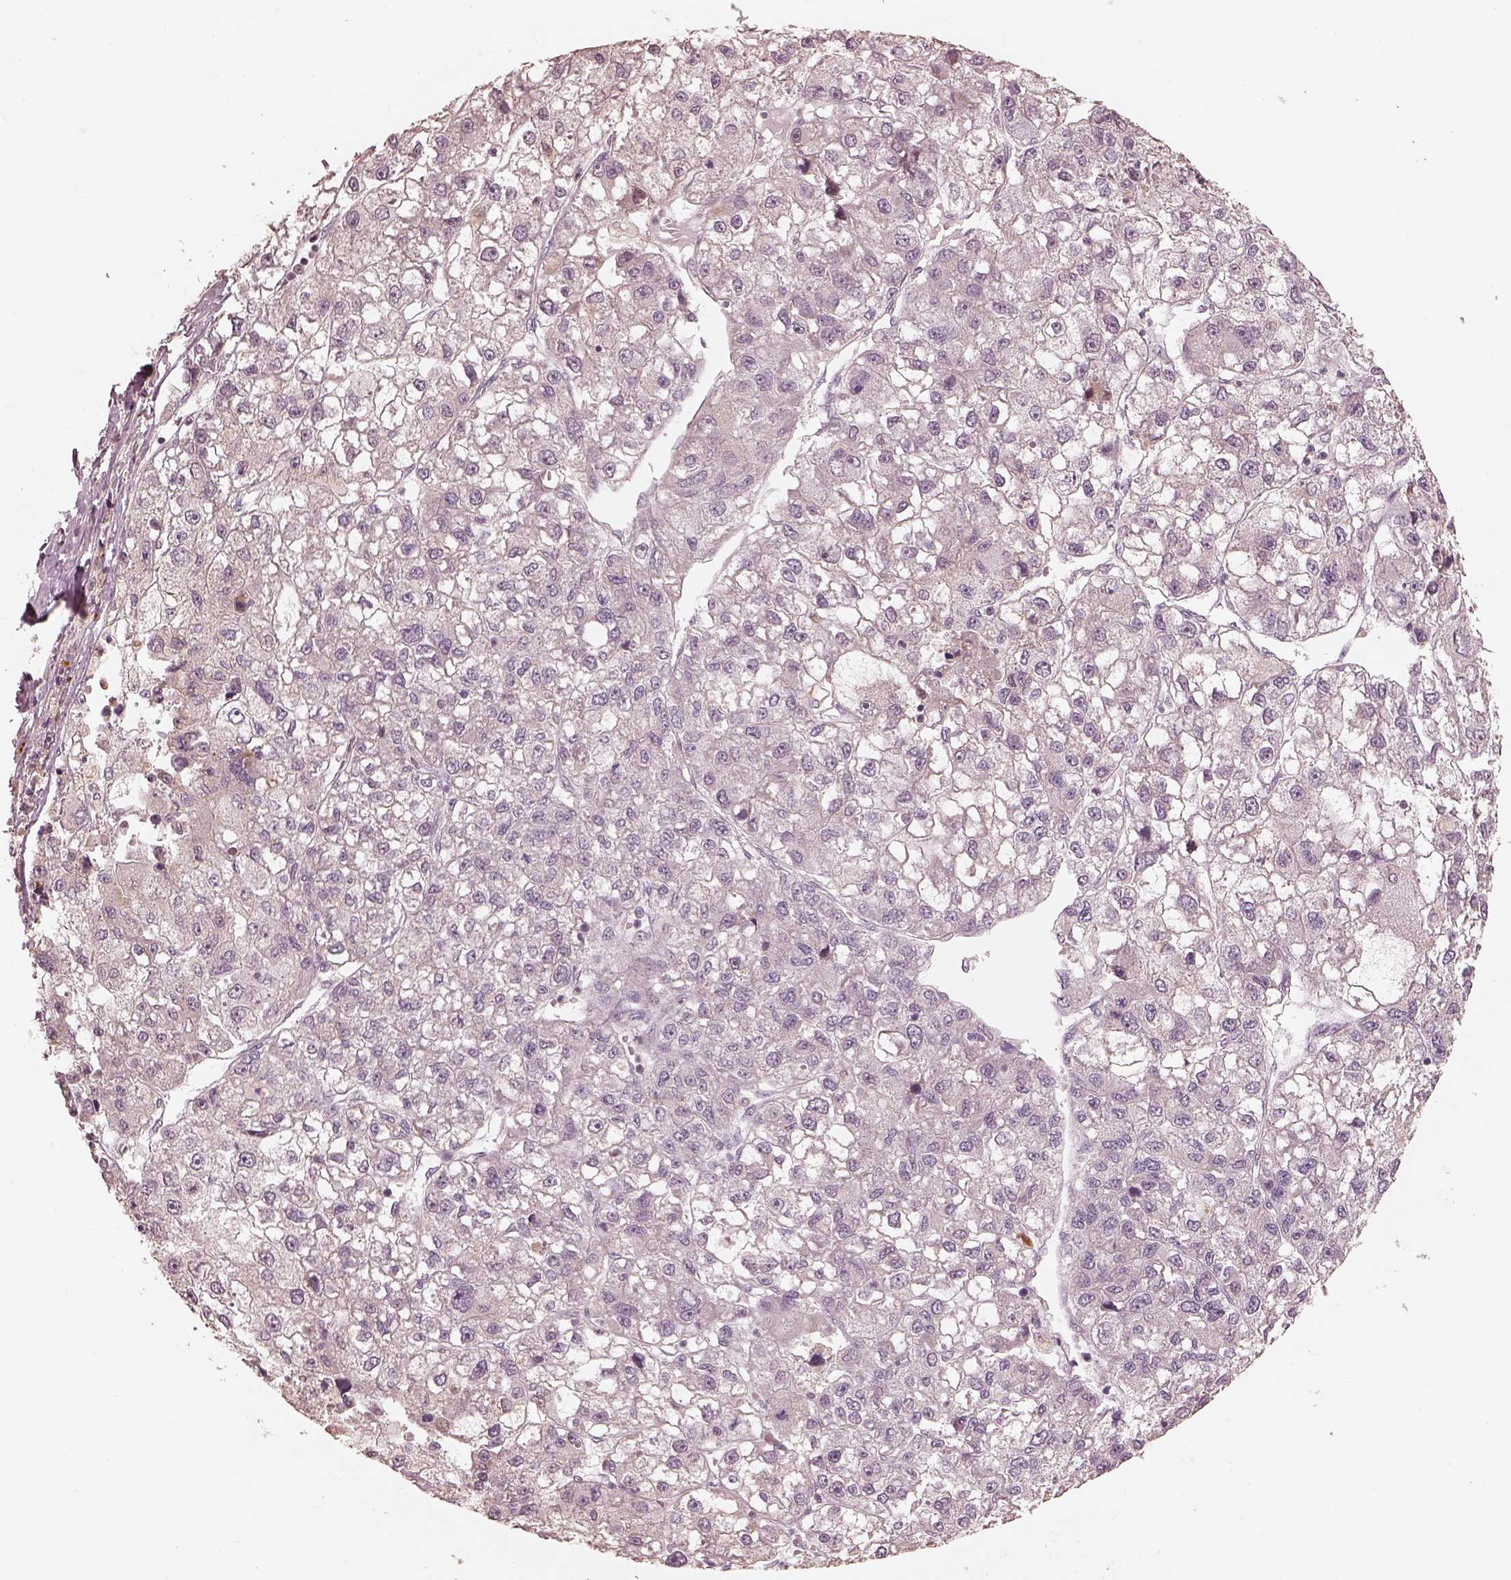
{"staining": {"intensity": "negative", "quantity": "none", "location": "none"}, "tissue": "liver cancer", "cell_type": "Tumor cells", "image_type": "cancer", "snomed": [{"axis": "morphology", "description": "Carcinoma, Hepatocellular, NOS"}, {"axis": "topography", "description": "Liver"}], "caption": "Liver cancer (hepatocellular carcinoma) stained for a protein using immunohistochemistry (IHC) displays no expression tumor cells.", "gene": "SLC25A46", "patient": {"sex": "male", "age": 56}}